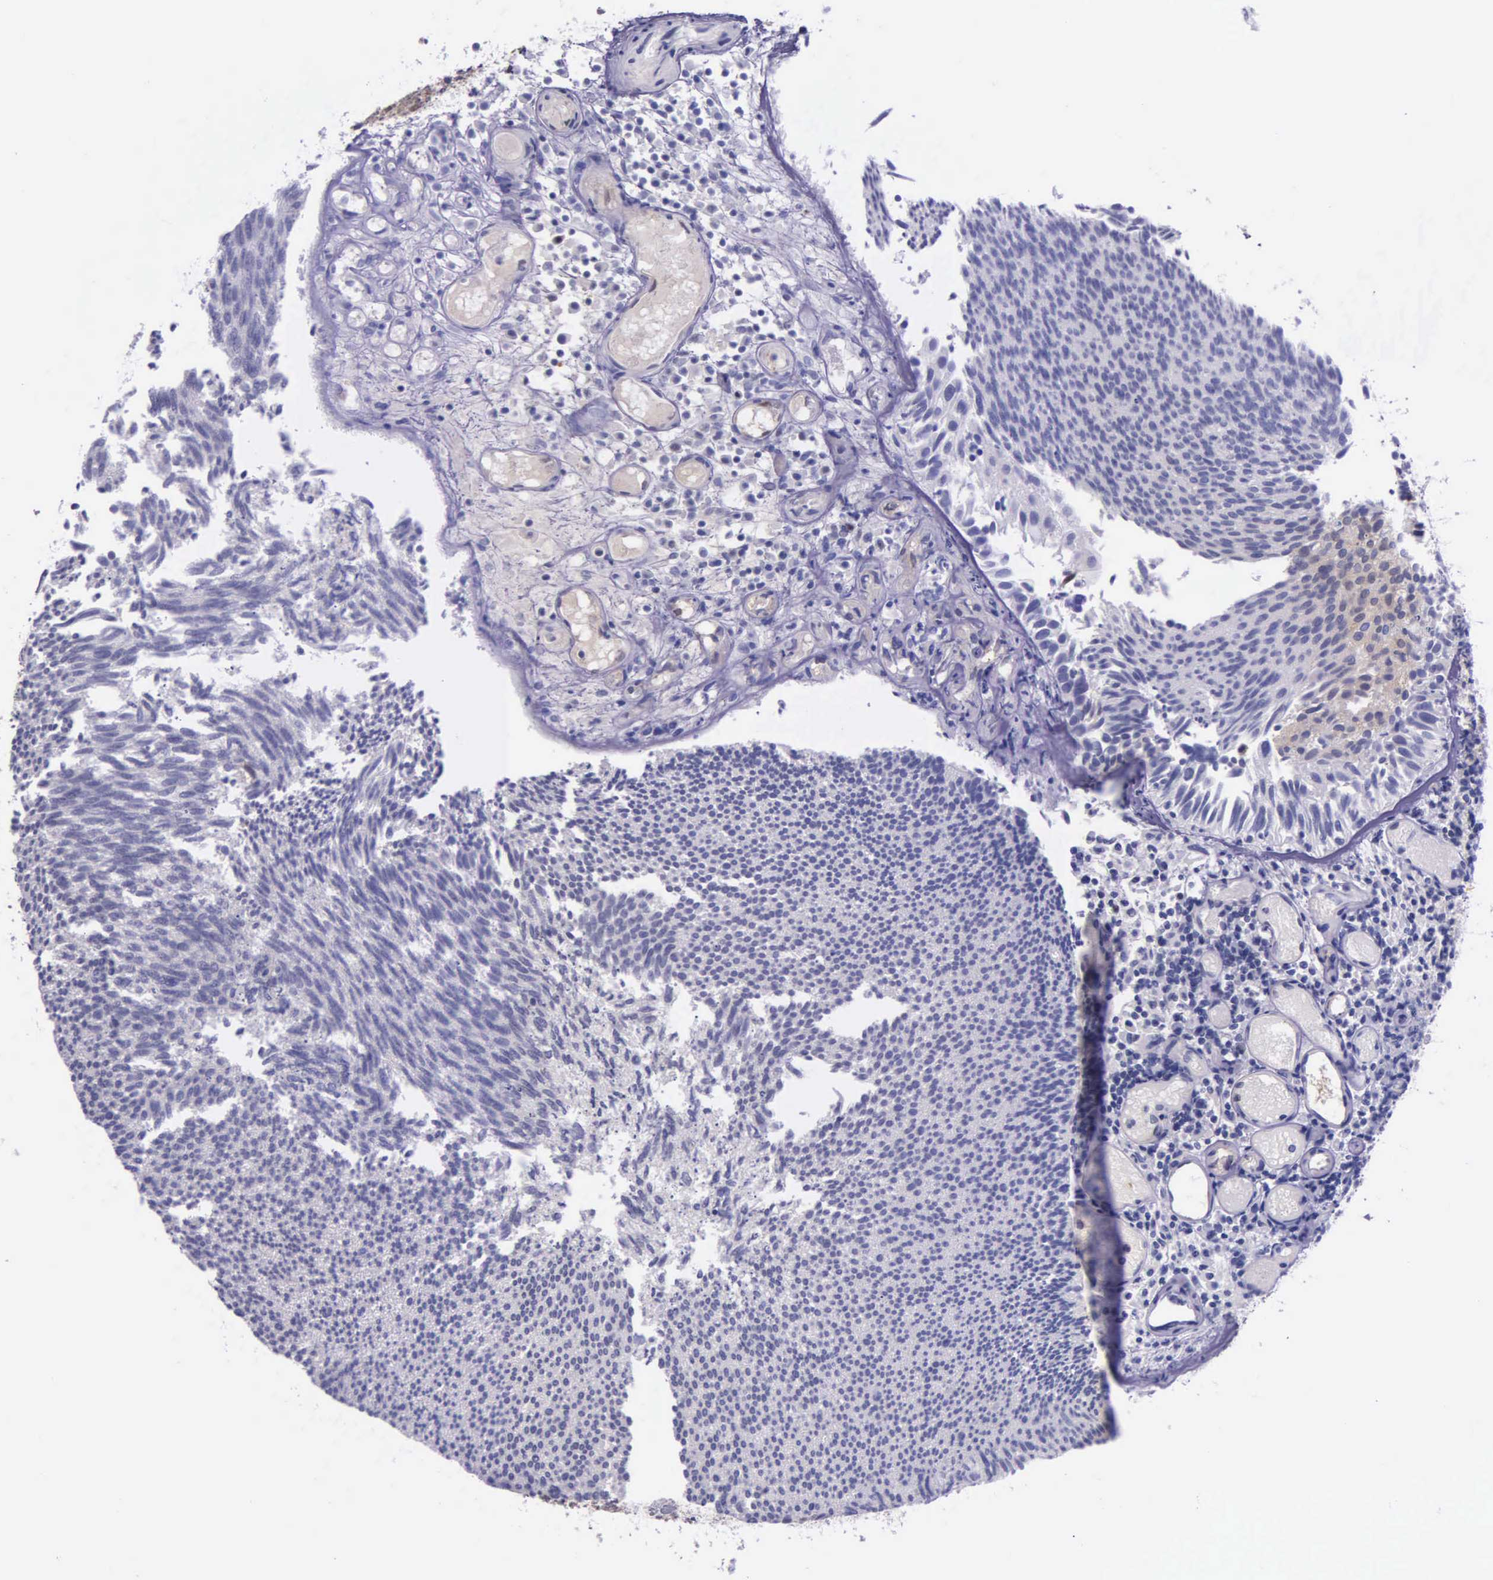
{"staining": {"intensity": "weak", "quantity": ">75%", "location": "cytoplasmic/membranous"}, "tissue": "urothelial cancer", "cell_type": "Tumor cells", "image_type": "cancer", "snomed": [{"axis": "morphology", "description": "Urothelial carcinoma, Low grade"}, {"axis": "topography", "description": "Urinary bladder"}], "caption": "DAB (3,3'-diaminobenzidine) immunohistochemical staining of human urothelial cancer displays weak cytoplasmic/membranous protein positivity in approximately >75% of tumor cells.", "gene": "GMPR2", "patient": {"sex": "male", "age": 85}}